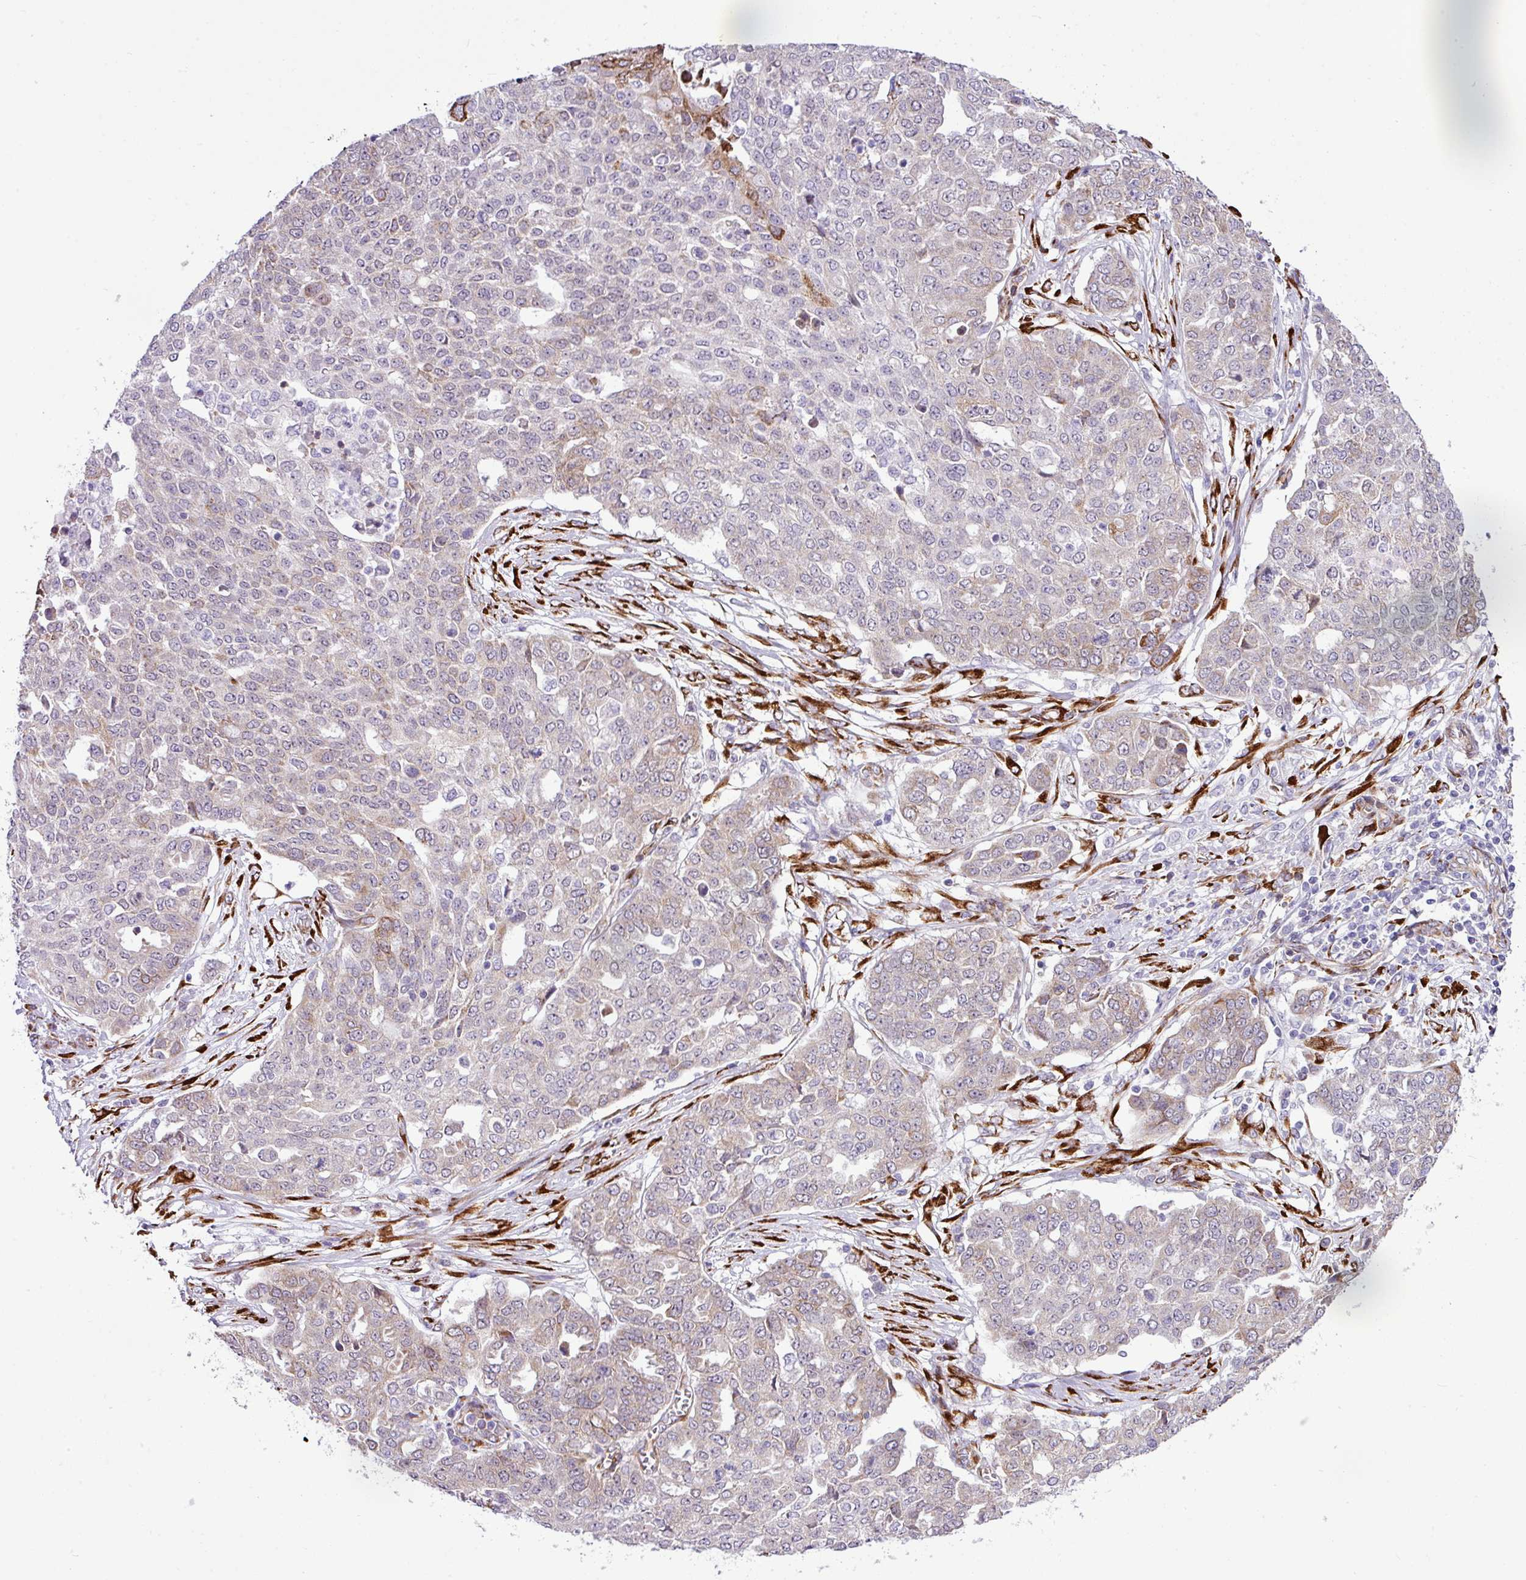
{"staining": {"intensity": "weak", "quantity": "<25%", "location": "cytoplasmic/membranous"}, "tissue": "ovarian cancer", "cell_type": "Tumor cells", "image_type": "cancer", "snomed": [{"axis": "morphology", "description": "Cystadenocarcinoma, serous, NOS"}, {"axis": "topography", "description": "Soft tissue"}, {"axis": "topography", "description": "Ovary"}], "caption": "High power microscopy photomicrograph of an immunohistochemistry image of ovarian cancer, revealing no significant expression in tumor cells. (DAB (3,3'-diaminobenzidine) immunohistochemistry (IHC) visualized using brightfield microscopy, high magnification).", "gene": "CFAP97", "patient": {"sex": "female", "age": 57}}